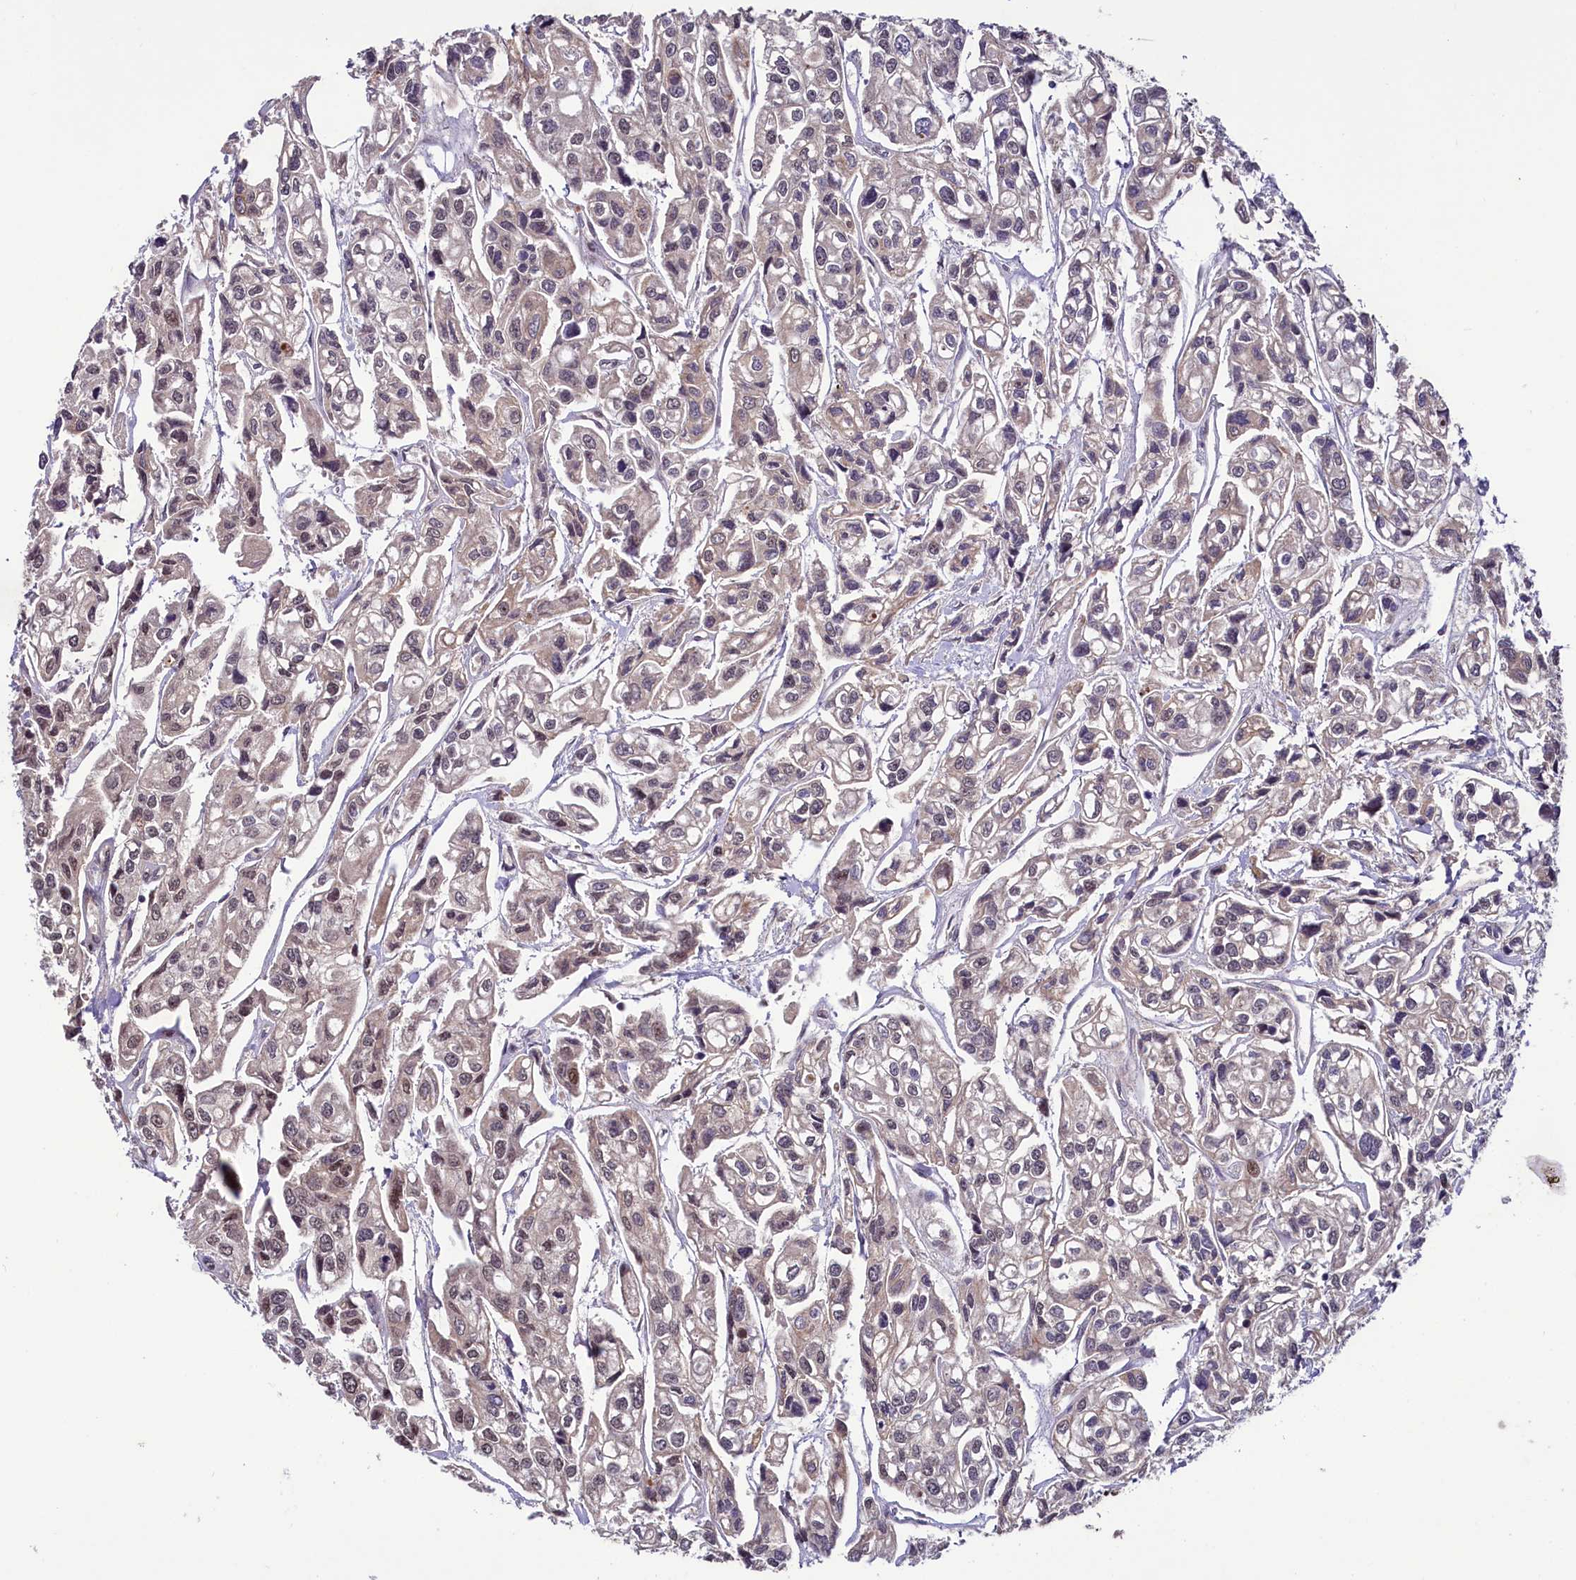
{"staining": {"intensity": "weak", "quantity": "25%-75%", "location": "cytoplasmic/membranous,nuclear"}, "tissue": "urothelial cancer", "cell_type": "Tumor cells", "image_type": "cancer", "snomed": [{"axis": "morphology", "description": "Urothelial carcinoma, High grade"}, {"axis": "topography", "description": "Urinary bladder"}], "caption": "Urothelial carcinoma (high-grade) tissue displays weak cytoplasmic/membranous and nuclear expression in about 25%-75% of tumor cells", "gene": "N4BP2L1", "patient": {"sex": "male", "age": 67}}